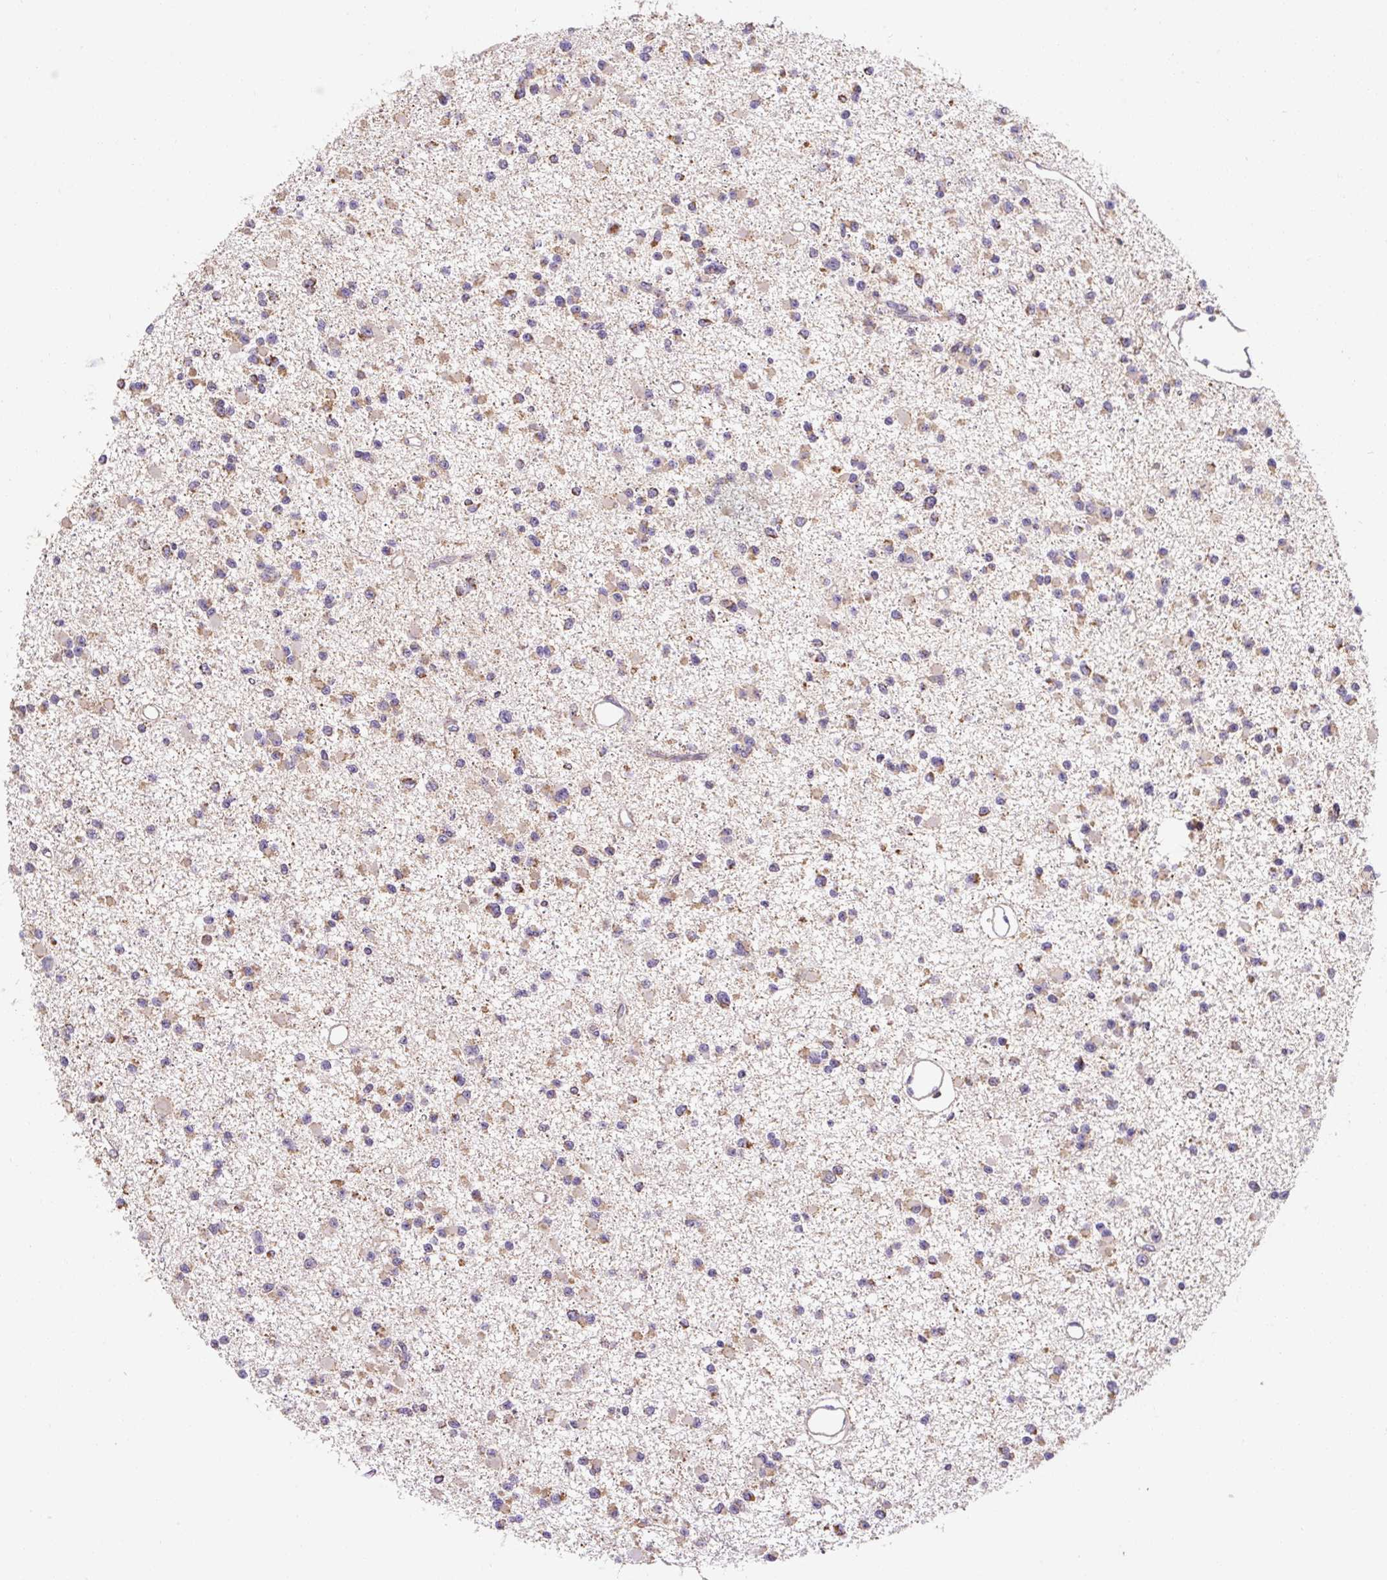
{"staining": {"intensity": "weak", "quantity": "25%-75%", "location": "cytoplasmic/membranous"}, "tissue": "glioma", "cell_type": "Tumor cells", "image_type": "cancer", "snomed": [{"axis": "morphology", "description": "Glioma, malignant, Low grade"}, {"axis": "topography", "description": "Brain"}], "caption": "Immunohistochemistry micrograph of malignant low-grade glioma stained for a protein (brown), which demonstrates low levels of weak cytoplasmic/membranous staining in approximately 25%-75% of tumor cells.", "gene": "MFSD9", "patient": {"sex": "female", "age": 22}}